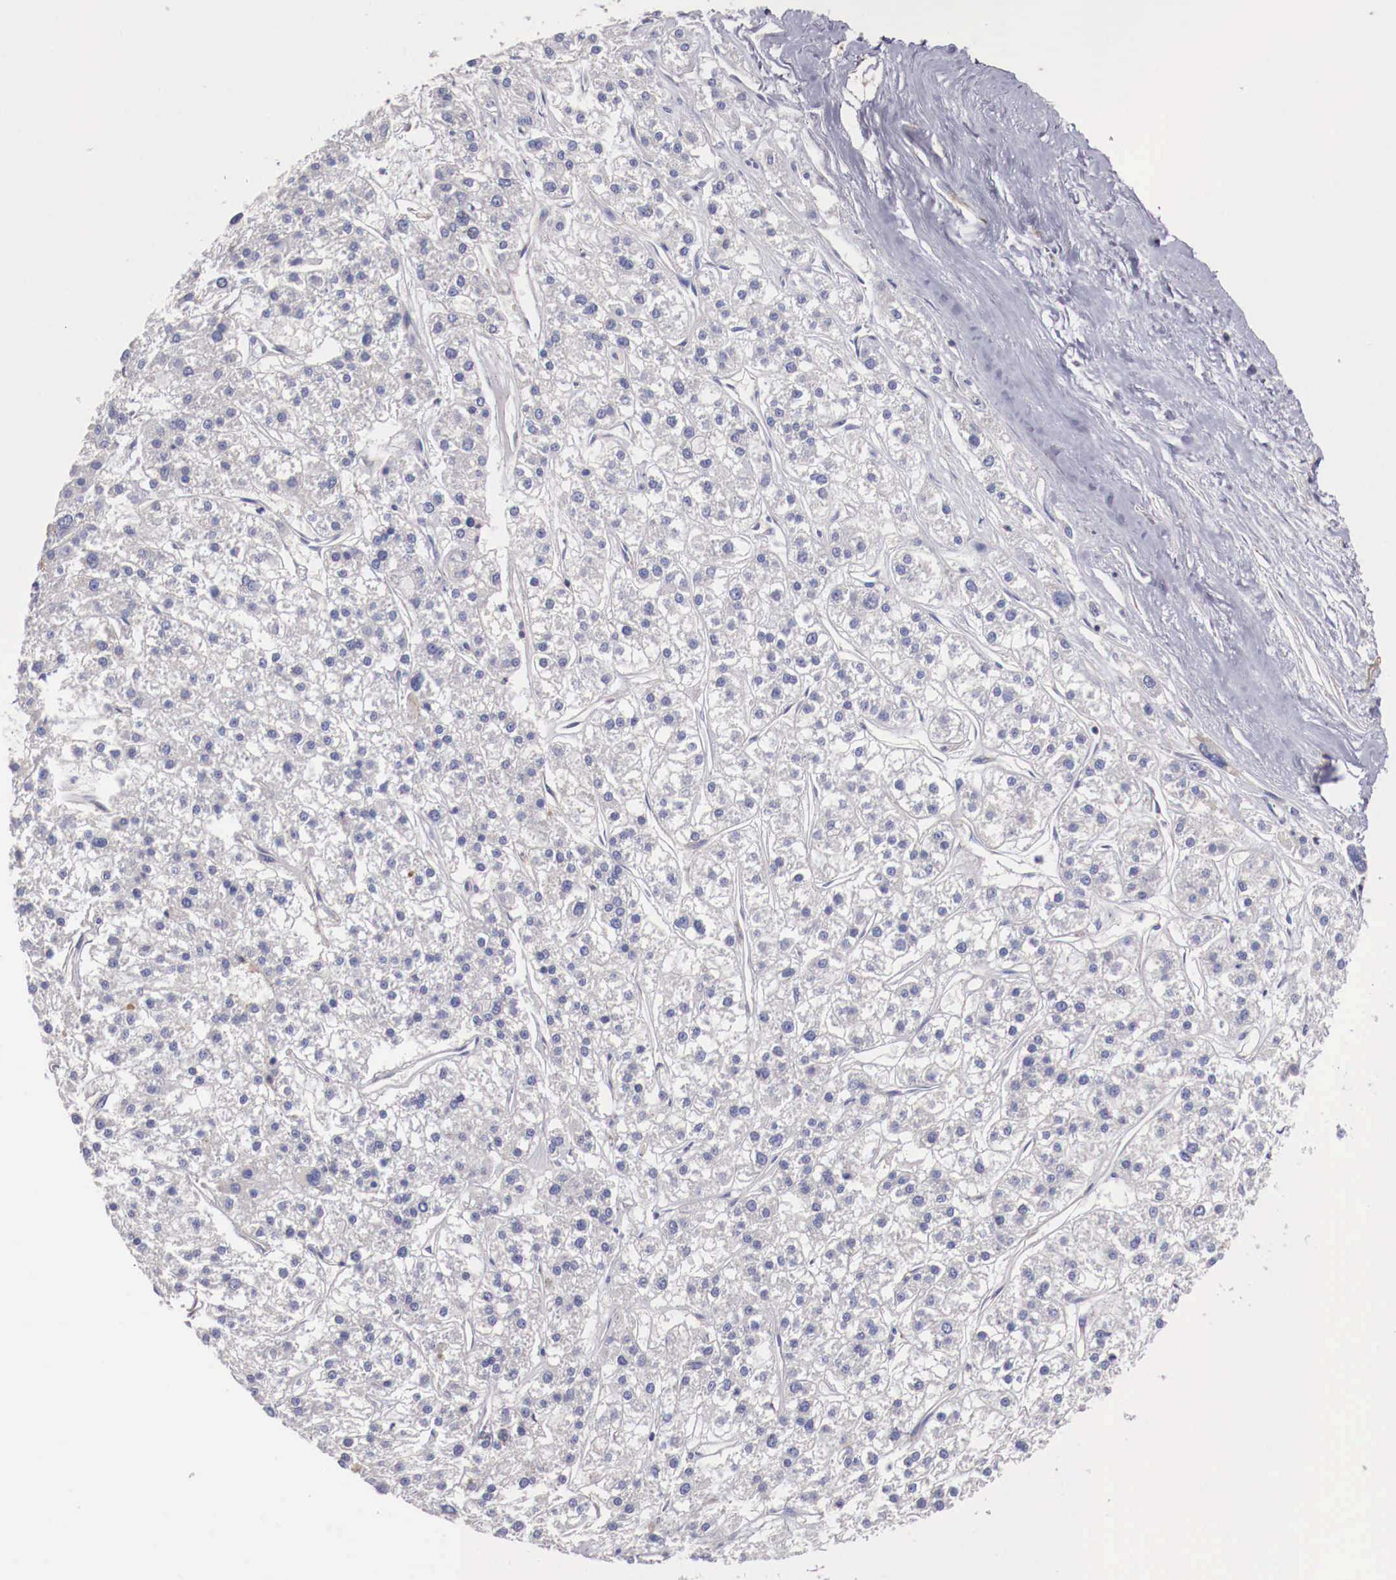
{"staining": {"intensity": "weak", "quantity": "<25%", "location": "cytoplasmic/membranous"}, "tissue": "liver cancer", "cell_type": "Tumor cells", "image_type": "cancer", "snomed": [{"axis": "morphology", "description": "Carcinoma, Hepatocellular, NOS"}, {"axis": "topography", "description": "Liver"}], "caption": "Immunohistochemistry micrograph of liver cancer (hepatocellular carcinoma) stained for a protein (brown), which displays no expression in tumor cells.", "gene": "PITPNA", "patient": {"sex": "female", "age": 85}}